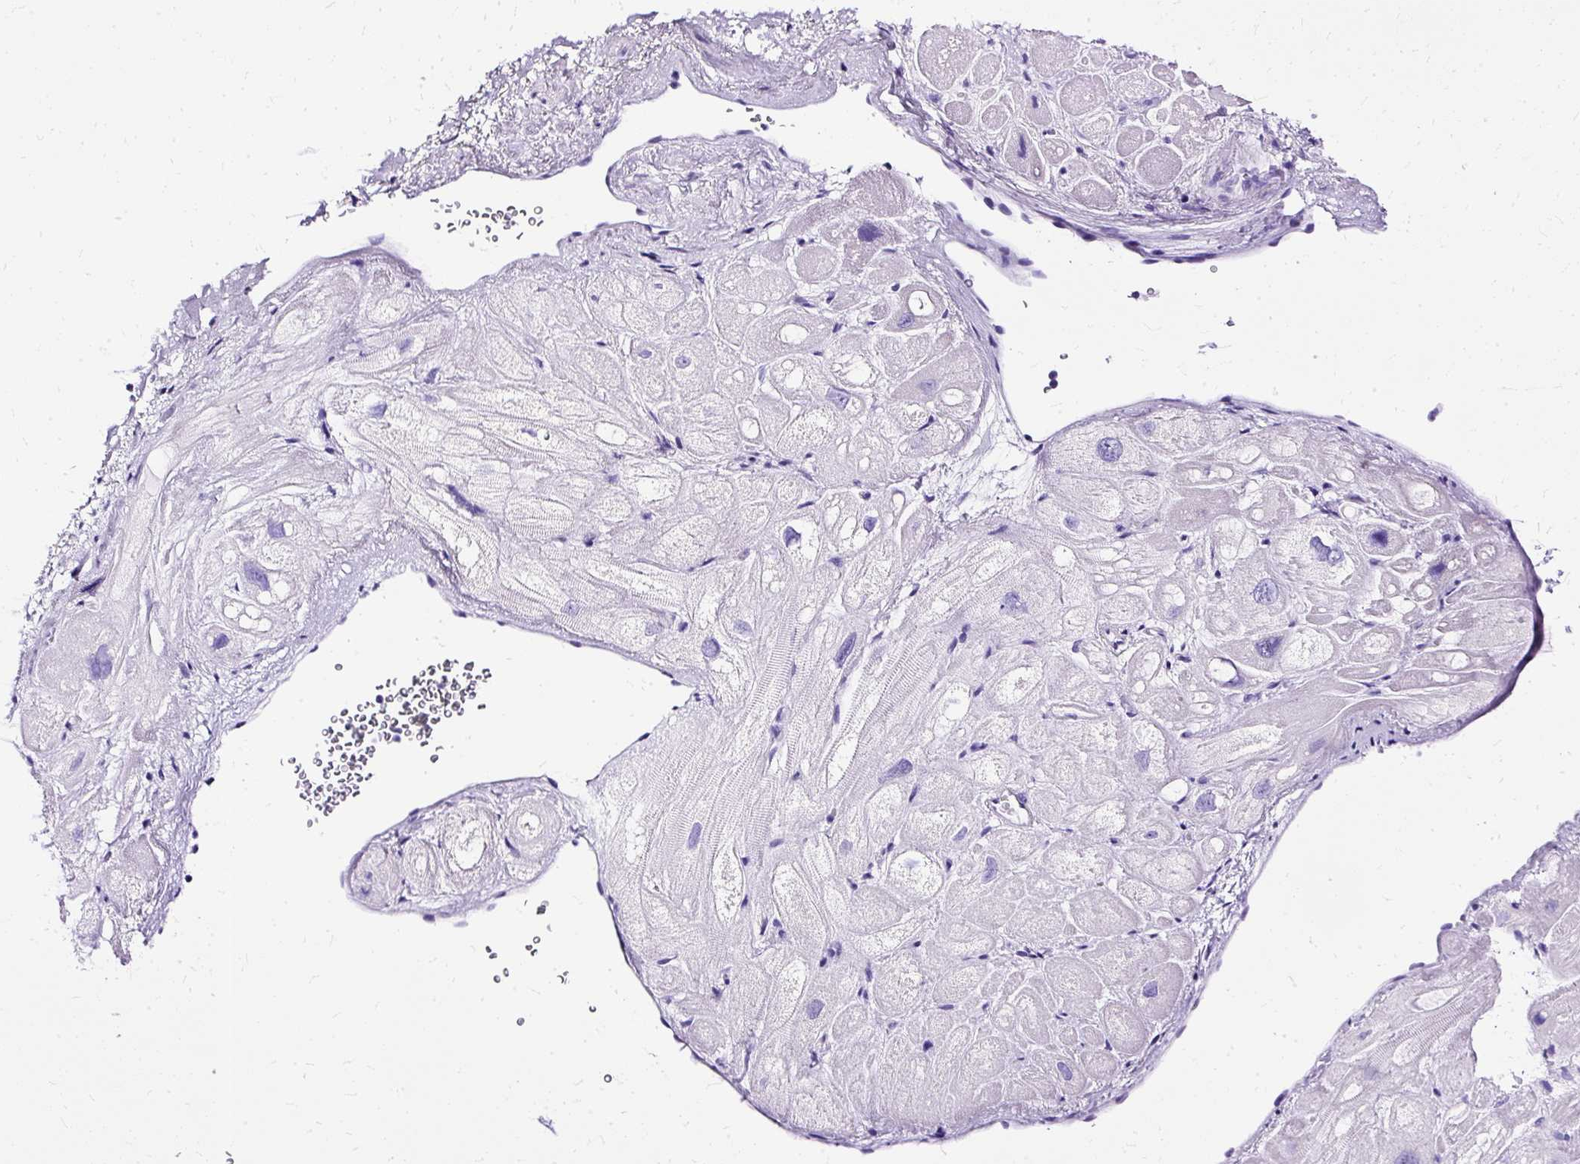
{"staining": {"intensity": "negative", "quantity": "none", "location": "none"}, "tissue": "heart muscle", "cell_type": "Cardiomyocytes", "image_type": "normal", "snomed": [{"axis": "morphology", "description": "Normal tissue, NOS"}, {"axis": "topography", "description": "Heart"}], "caption": "DAB immunohistochemical staining of unremarkable human heart muscle demonstrates no significant staining in cardiomyocytes. (IHC, brightfield microscopy, high magnification).", "gene": "SLC8A2", "patient": {"sex": "male", "age": 49}}